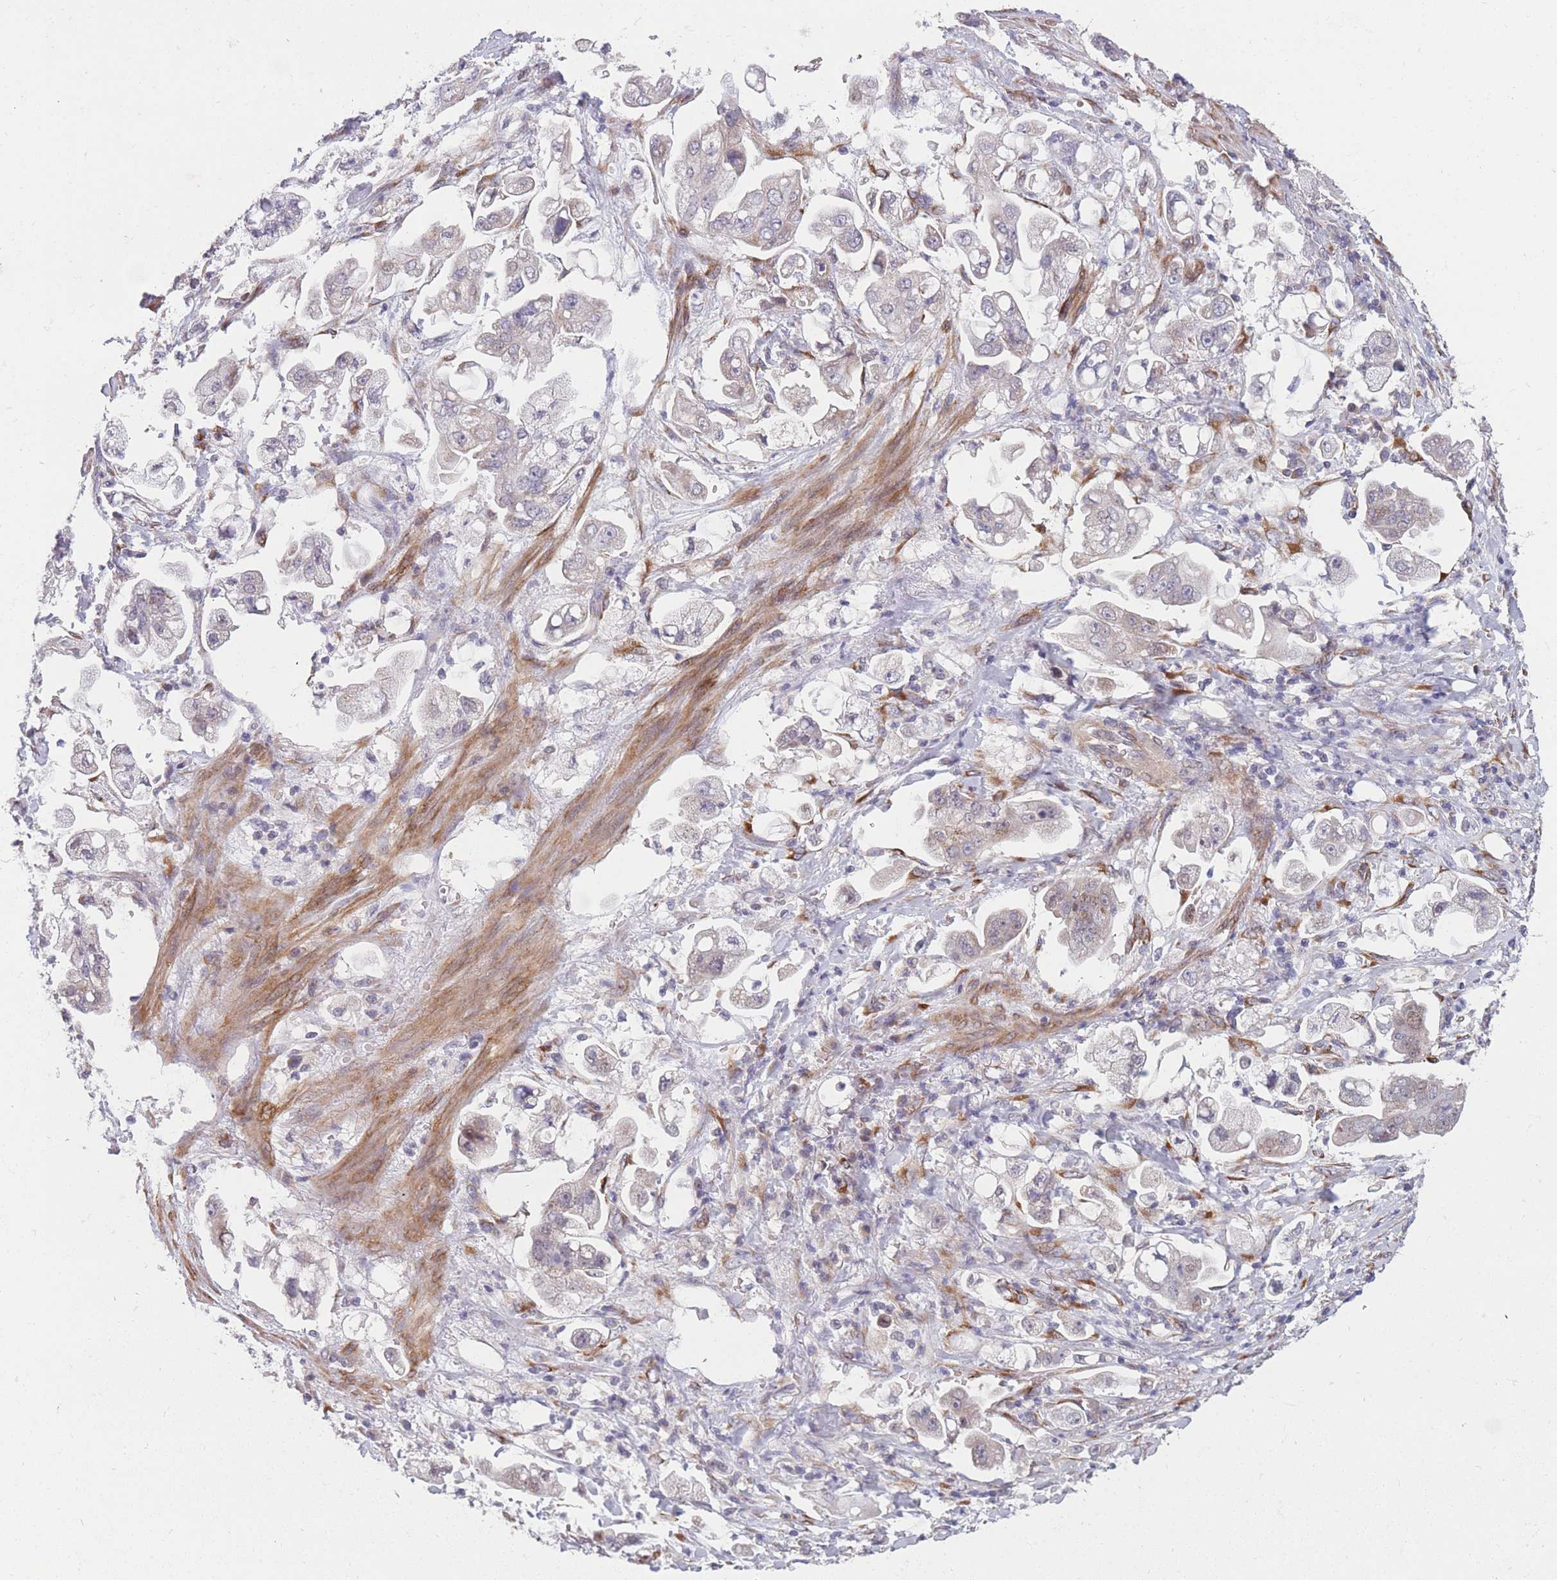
{"staining": {"intensity": "negative", "quantity": "none", "location": "none"}, "tissue": "stomach cancer", "cell_type": "Tumor cells", "image_type": "cancer", "snomed": [{"axis": "morphology", "description": "Adenocarcinoma, NOS"}, {"axis": "topography", "description": "Stomach"}], "caption": "The image reveals no staining of tumor cells in stomach cancer.", "gene": "CCNQ", "patient": {"sex": "male", "age": 62}}